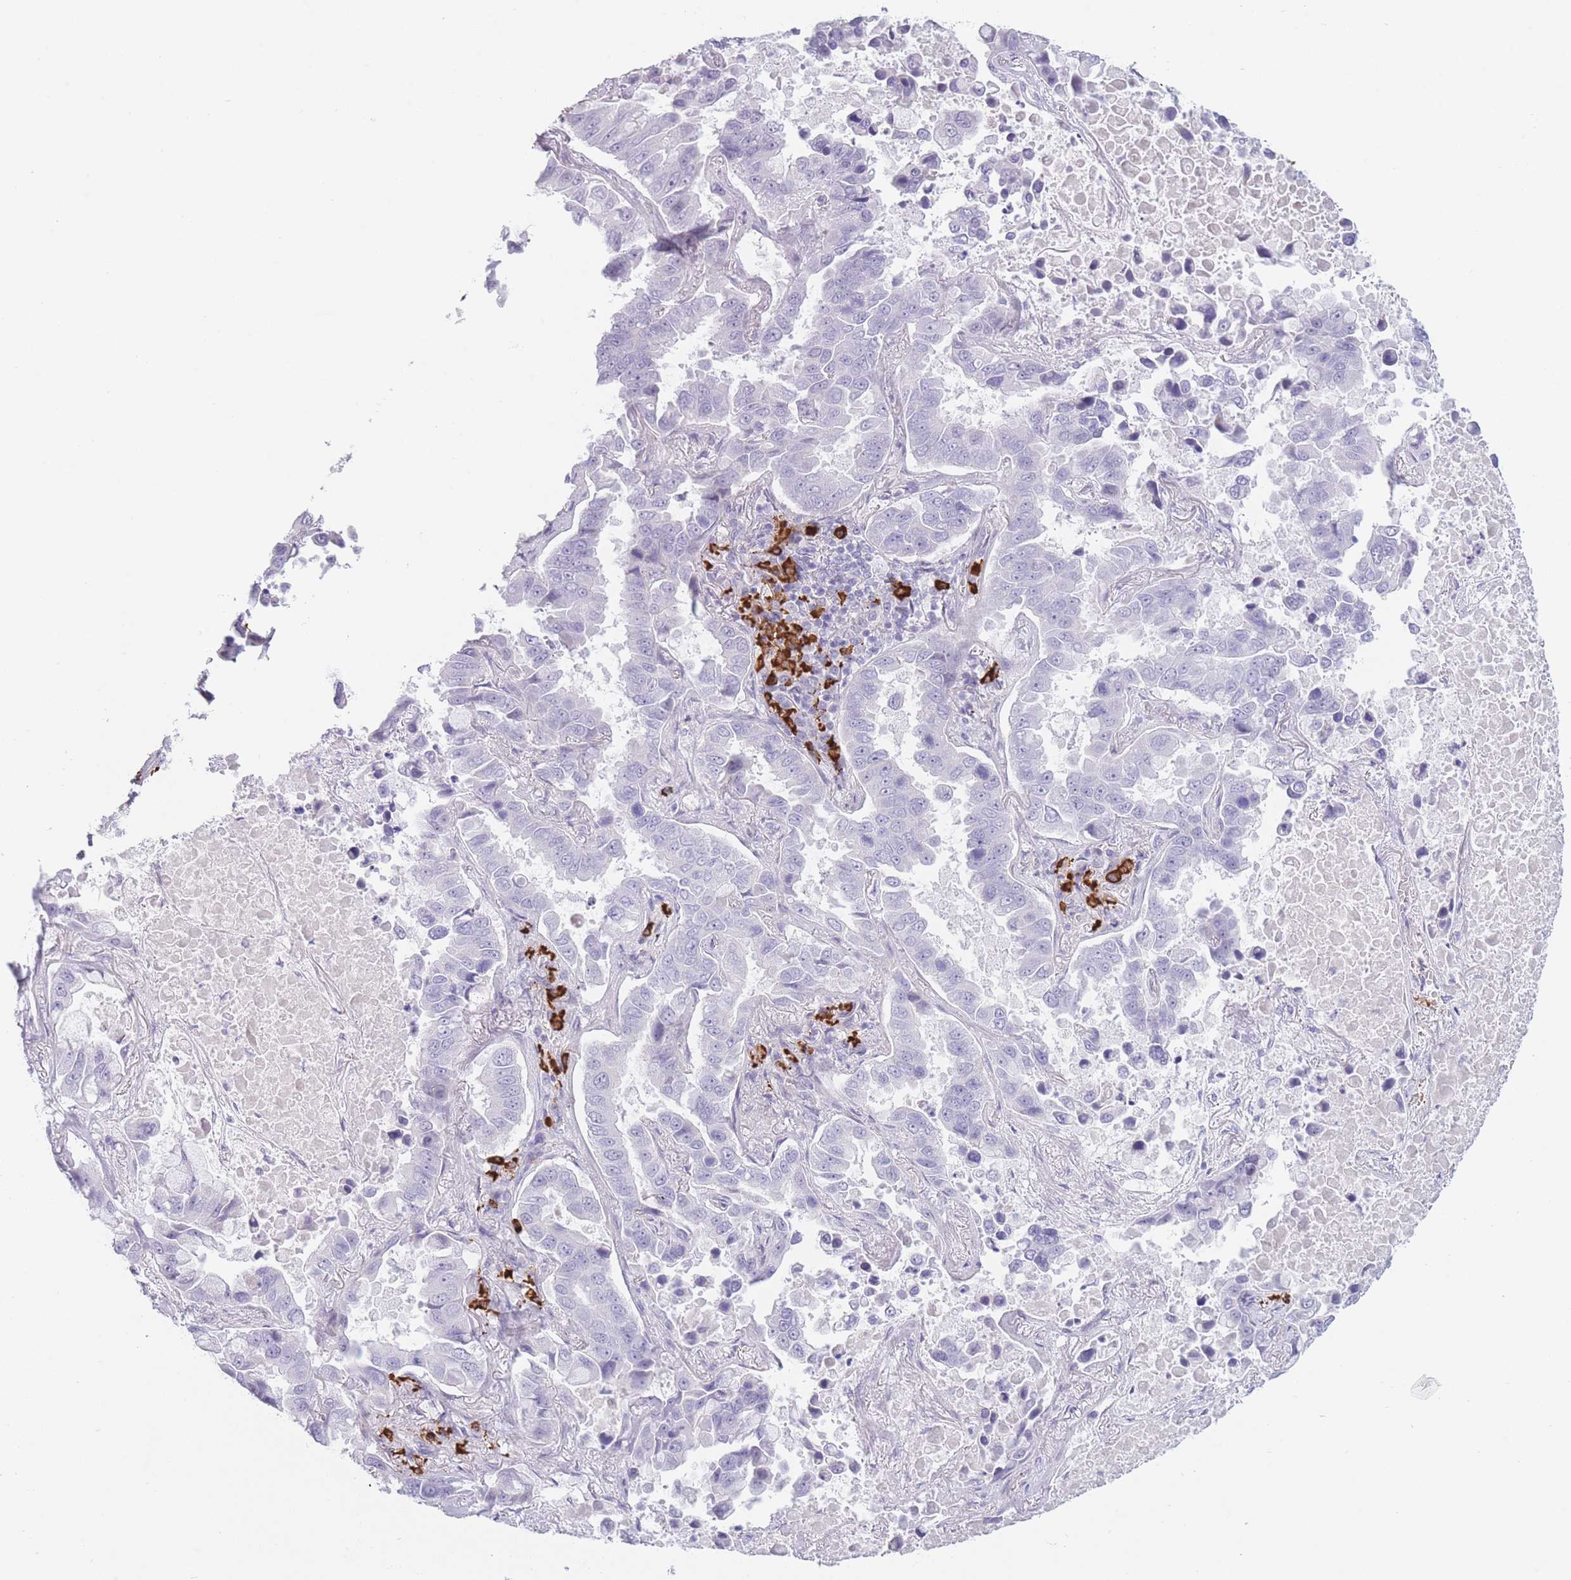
{"staining": {"intensity": "negative", "quantity": "none", "location": "none"}, "tissue": "lung cancer", "cell_type": "Tumor cells", "image_type": "cancer", "snomed": [{"axis": "morphology", "description": "Adenocarcinoma, NOS"}, {"axis": "topography", "description": "Lung"}], "caption": "Lung cancer was stained to show a protein in brown. There is no significant positivity in tumor cells. The staining is performed using DAB brown chromogen with nuclei counter-stained in using hematoxylin.", "gene": "PLEKHG2", "patient": {"sex": "male", "age": 64}}